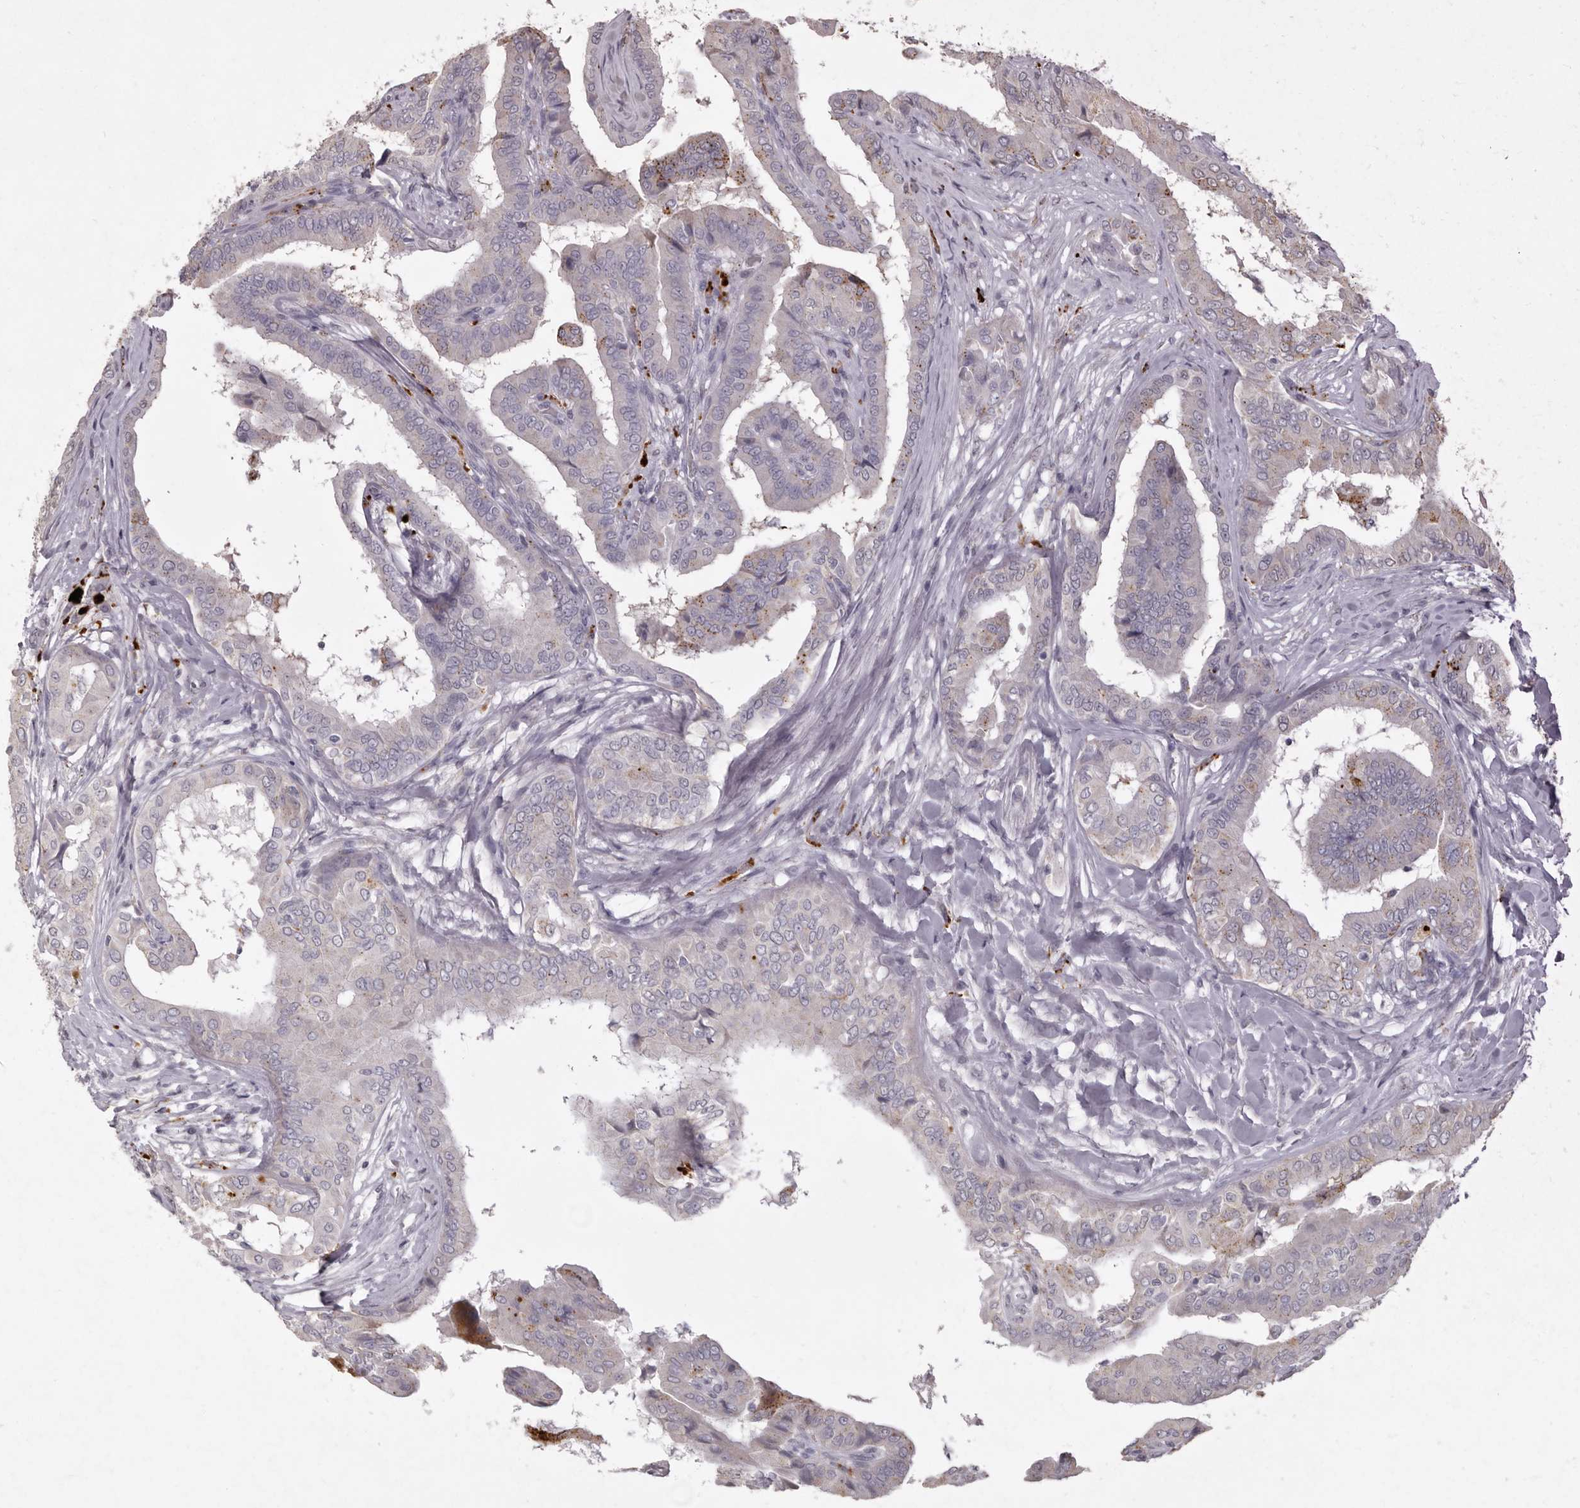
{"staining": {"intensity": "moderate", "quantity": "<25%", "location": "cytoplasmic/membranous"}, "tissue": "thyroid cancer", "cell_type": "Tumor cells", "image_type": "cancer", "snomed": [{"axis": "morphology", "description": "Papillary adenocarcinoma, NOS"}, {"axis": "topography", "description": "Thyroid gland"}], "caption": "The photomicrograph displays staining of papillary adenocarcinoma (thyroid), revealing moderate cytoplasmic/membranous protein positivity (brown color) within tumor cells. The protein of interest is shown in brown color, while the nuclei are stained blue.", "gene": "FAM185A", "patient": {"sex": "male", "age": 33}}